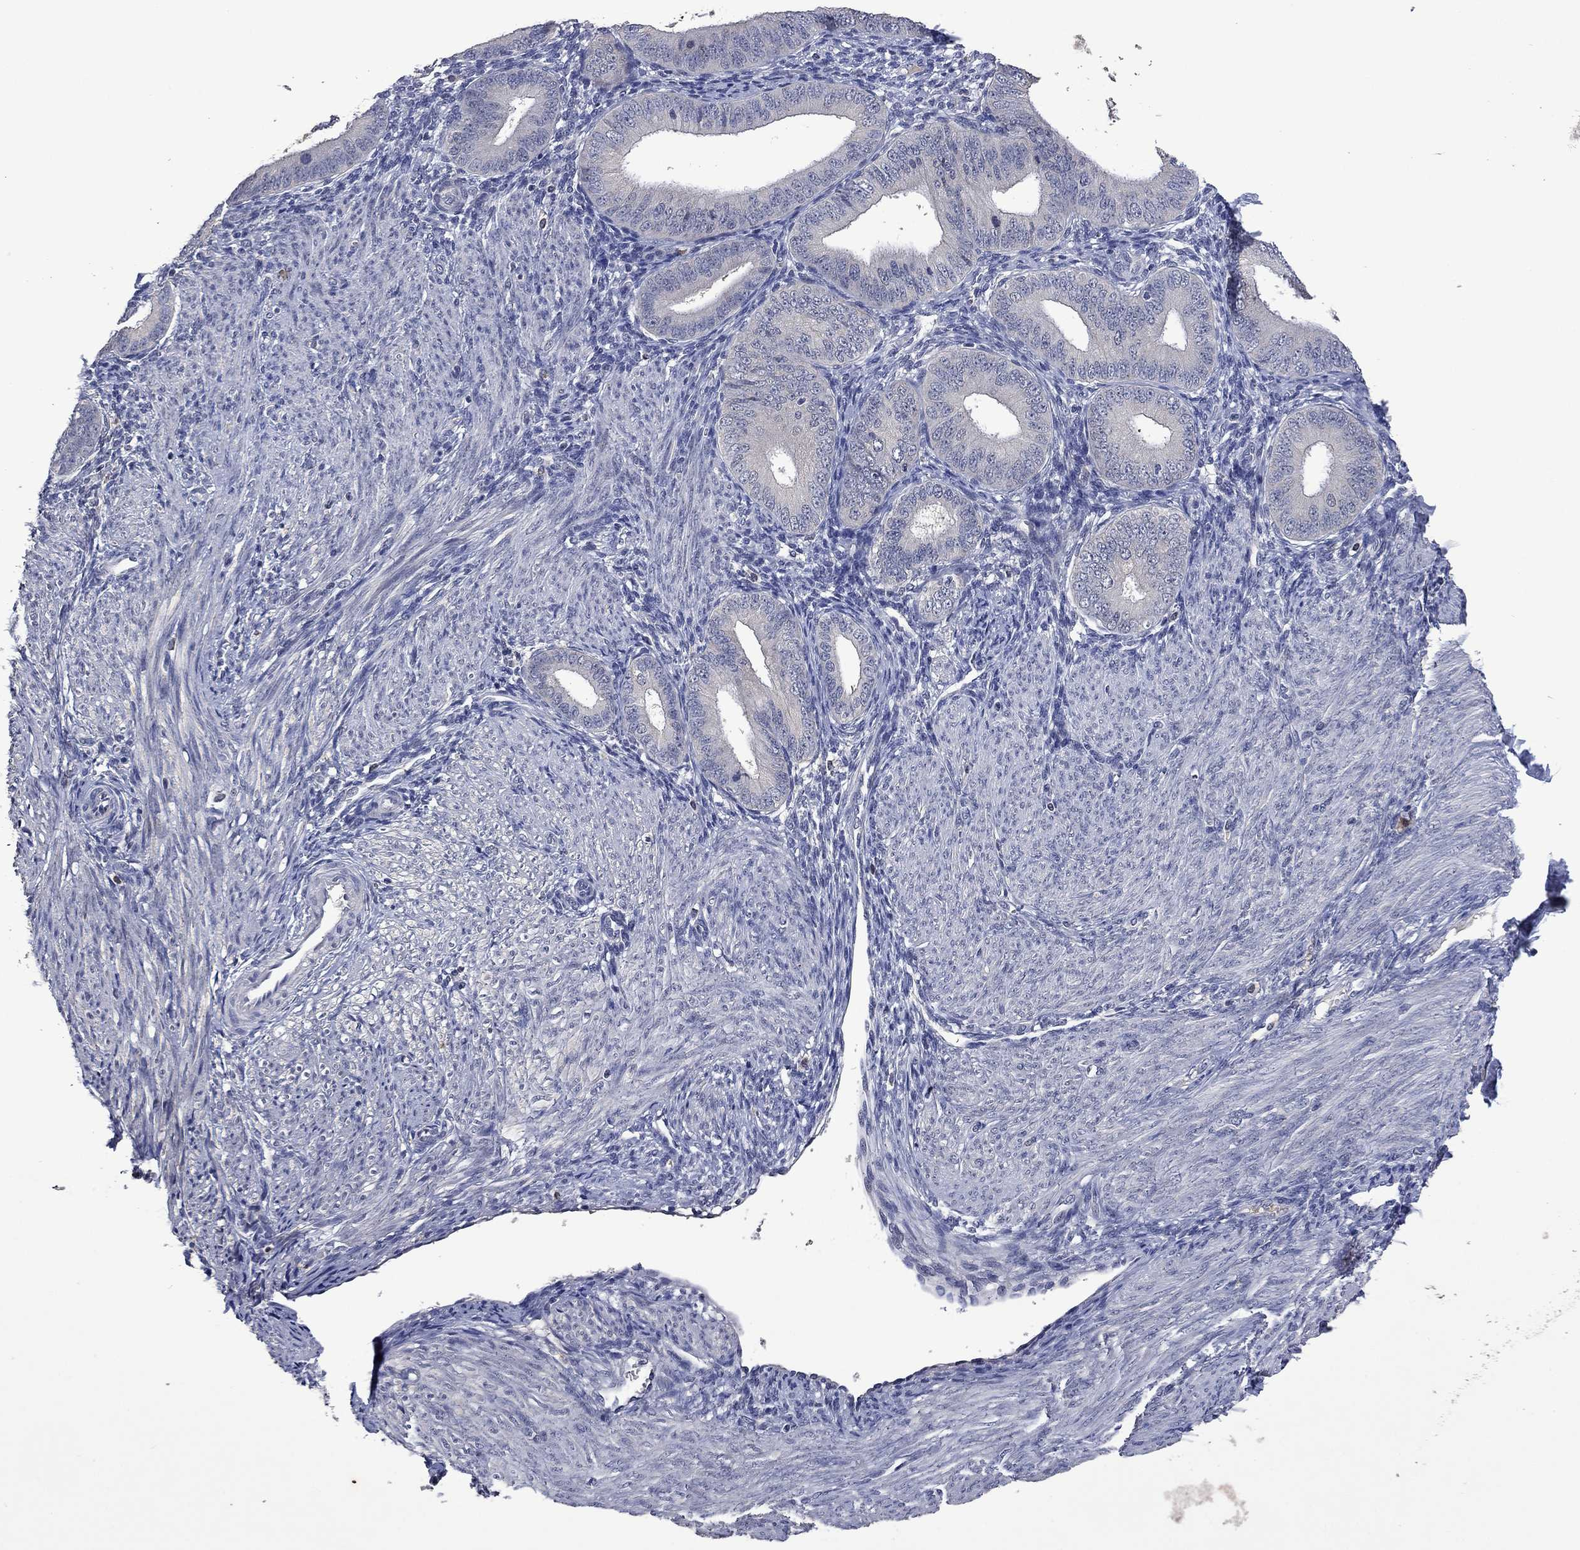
{"staining": {"intensity": "negative", "quantity": "none", "location": "none"}, "tissue": "endometrium", "cell_type": "Cells in endometrial stroma", "image_type": "normal", "snomed": [{"axis": "morphology", "description": "Normal tissue, NOS"}, {"axis": "topography", "description": "Endometrium"}], "caption": "A high-resolution micrograph shows immunohistochemistry staining of normal endometrium, which shows no significant positivity in cells in endometrial stroma.", "gene": "PHKA1", "patient": {"sex": "female", "age": 39}}